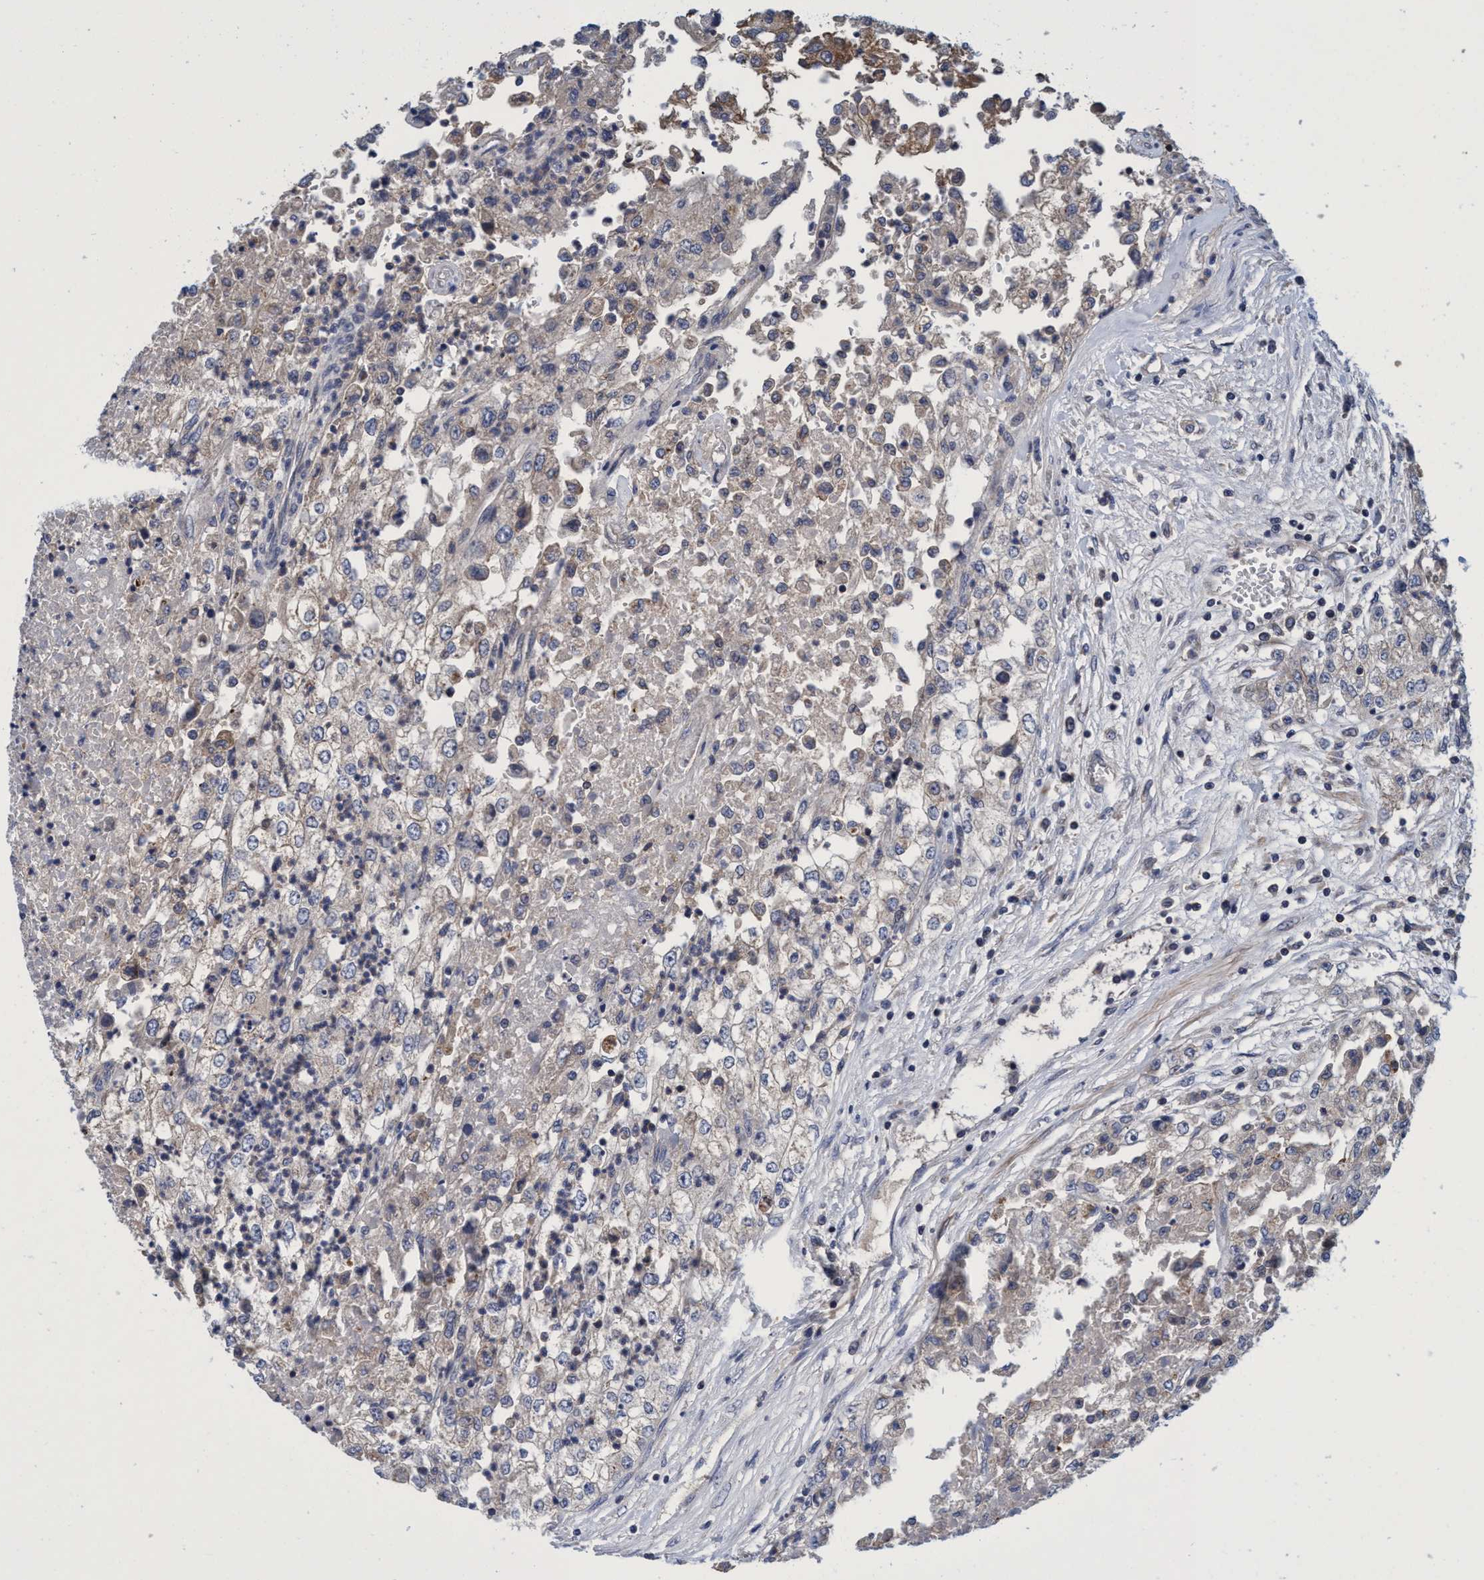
{"staining": {"intensity": "weak", "quantity": "25%-75%", "location": "cytoplasmic/membranous"}, "tissue": "renal cancer", "cell_type": "Tumor cells", "image_type": "cancer", "snomed": [{"axis": "morphology", "description": "Adenocarcinoma, NOS"}, {"axis": "topography", "description": "Kidney"}], "caption": "IHC image of human renal adenocarcinoma stained for a protein (brown), which reveals low levels of weak cytoplasmic/membranous staining in approximately 25%-75% of tumor cells.", "gene": "CALCOCO2", "patient": {"sex": "female", "age": 54}}